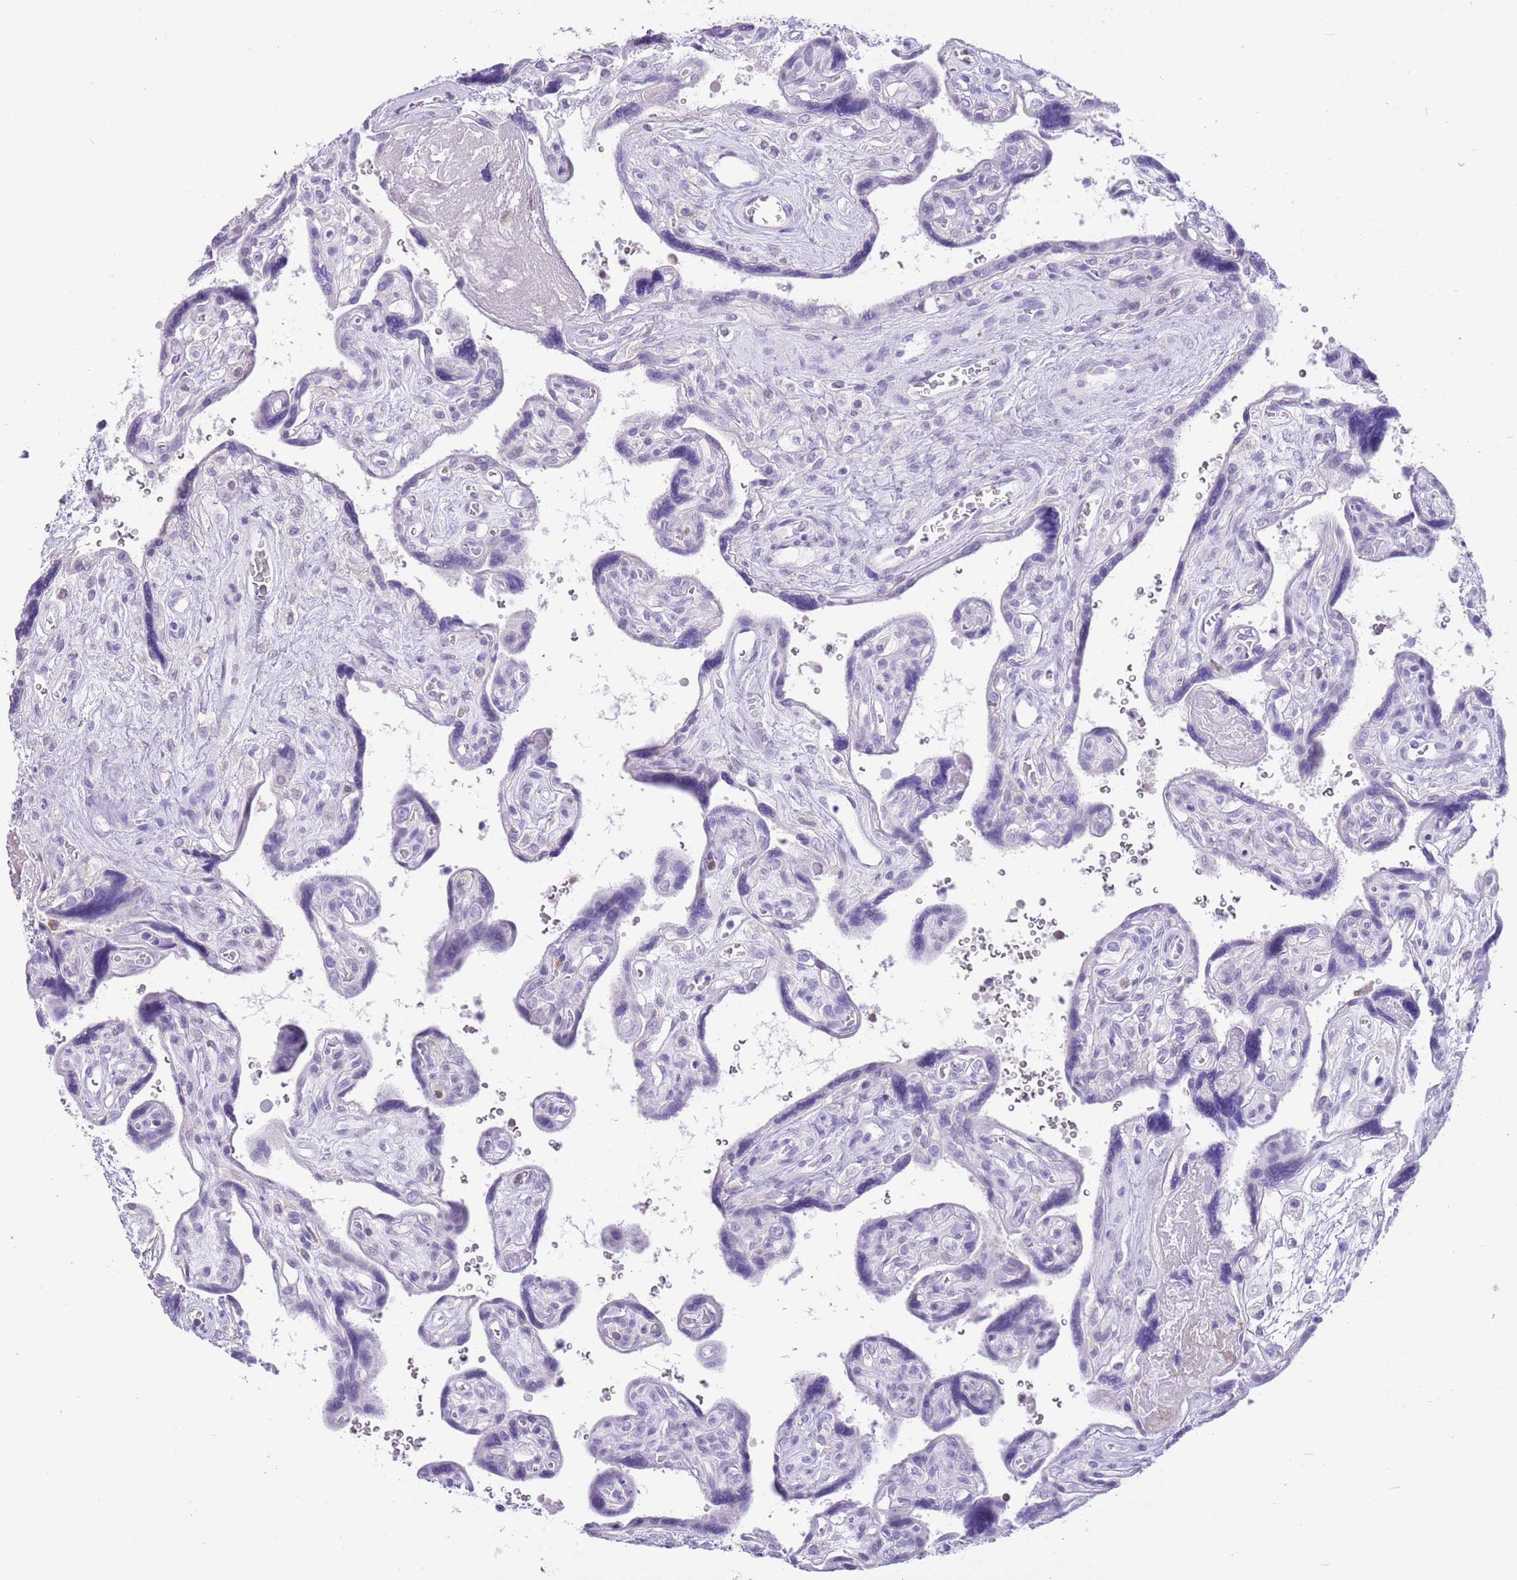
{"staining": {"intensity": "negative", "quantity": "none", "location": "none"}, "tissue": "placenta", "cell_type": "Decidual cells", "image_type": "normal", "snomed": [{"axis": "morphology", "description": "Normal tissue, NOS"}, {"axis": "topography", "description": "Placenta"}], "caption": "Immunohistochemistry (IHC) micrograph of normal placenta: human placenta stained with DAB shows no significant protein staining in decidual cells. (DAB (3,3'-diaminobenzidine) immunohistochemistry visualized using brightfield microscopy, high magnification).", "gene": "PPP1R17", "patient": {"sex": "female", "age": 39}}